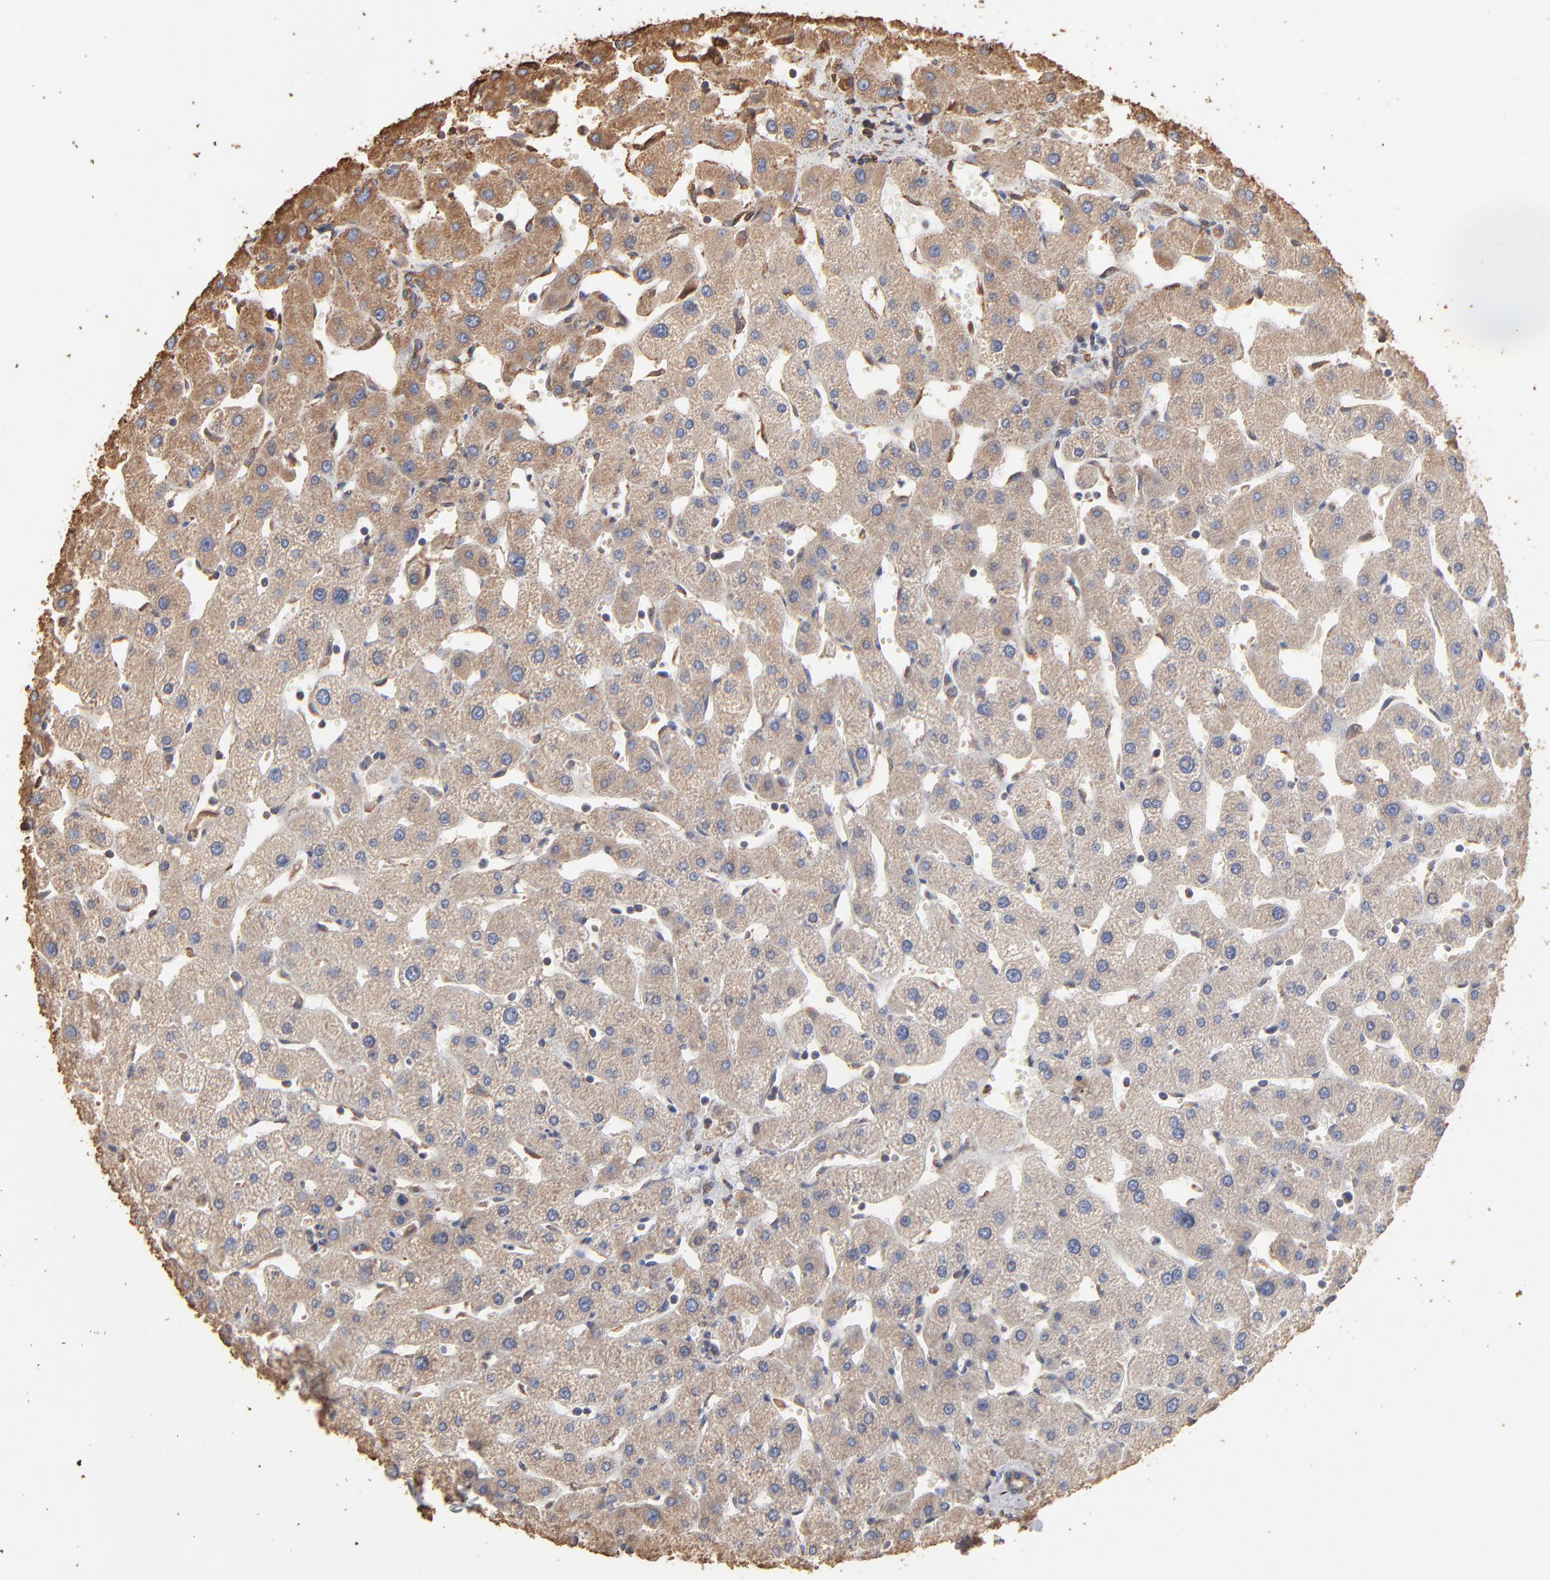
{"staining": {"intensity": "moderate", "quantity": ">75%", "location": "cytoplasmic/membranous"}, "tissue": "liver", "cell_type": "Cholangiocytes", "image_type": "normal", "snomed": [{"axis": "morphology", "description": "Normal tissue, NOS"}, {"axis": "topography", "description": "Liver"}], "caption": "Human liver stained with a brown dye exhibits moderate cytoplasmic/membranous positive positivity in approximately >75% of cholangiocytes.", "gene": "PDIA3", "patient": {"sex": "male", "age": 67}}